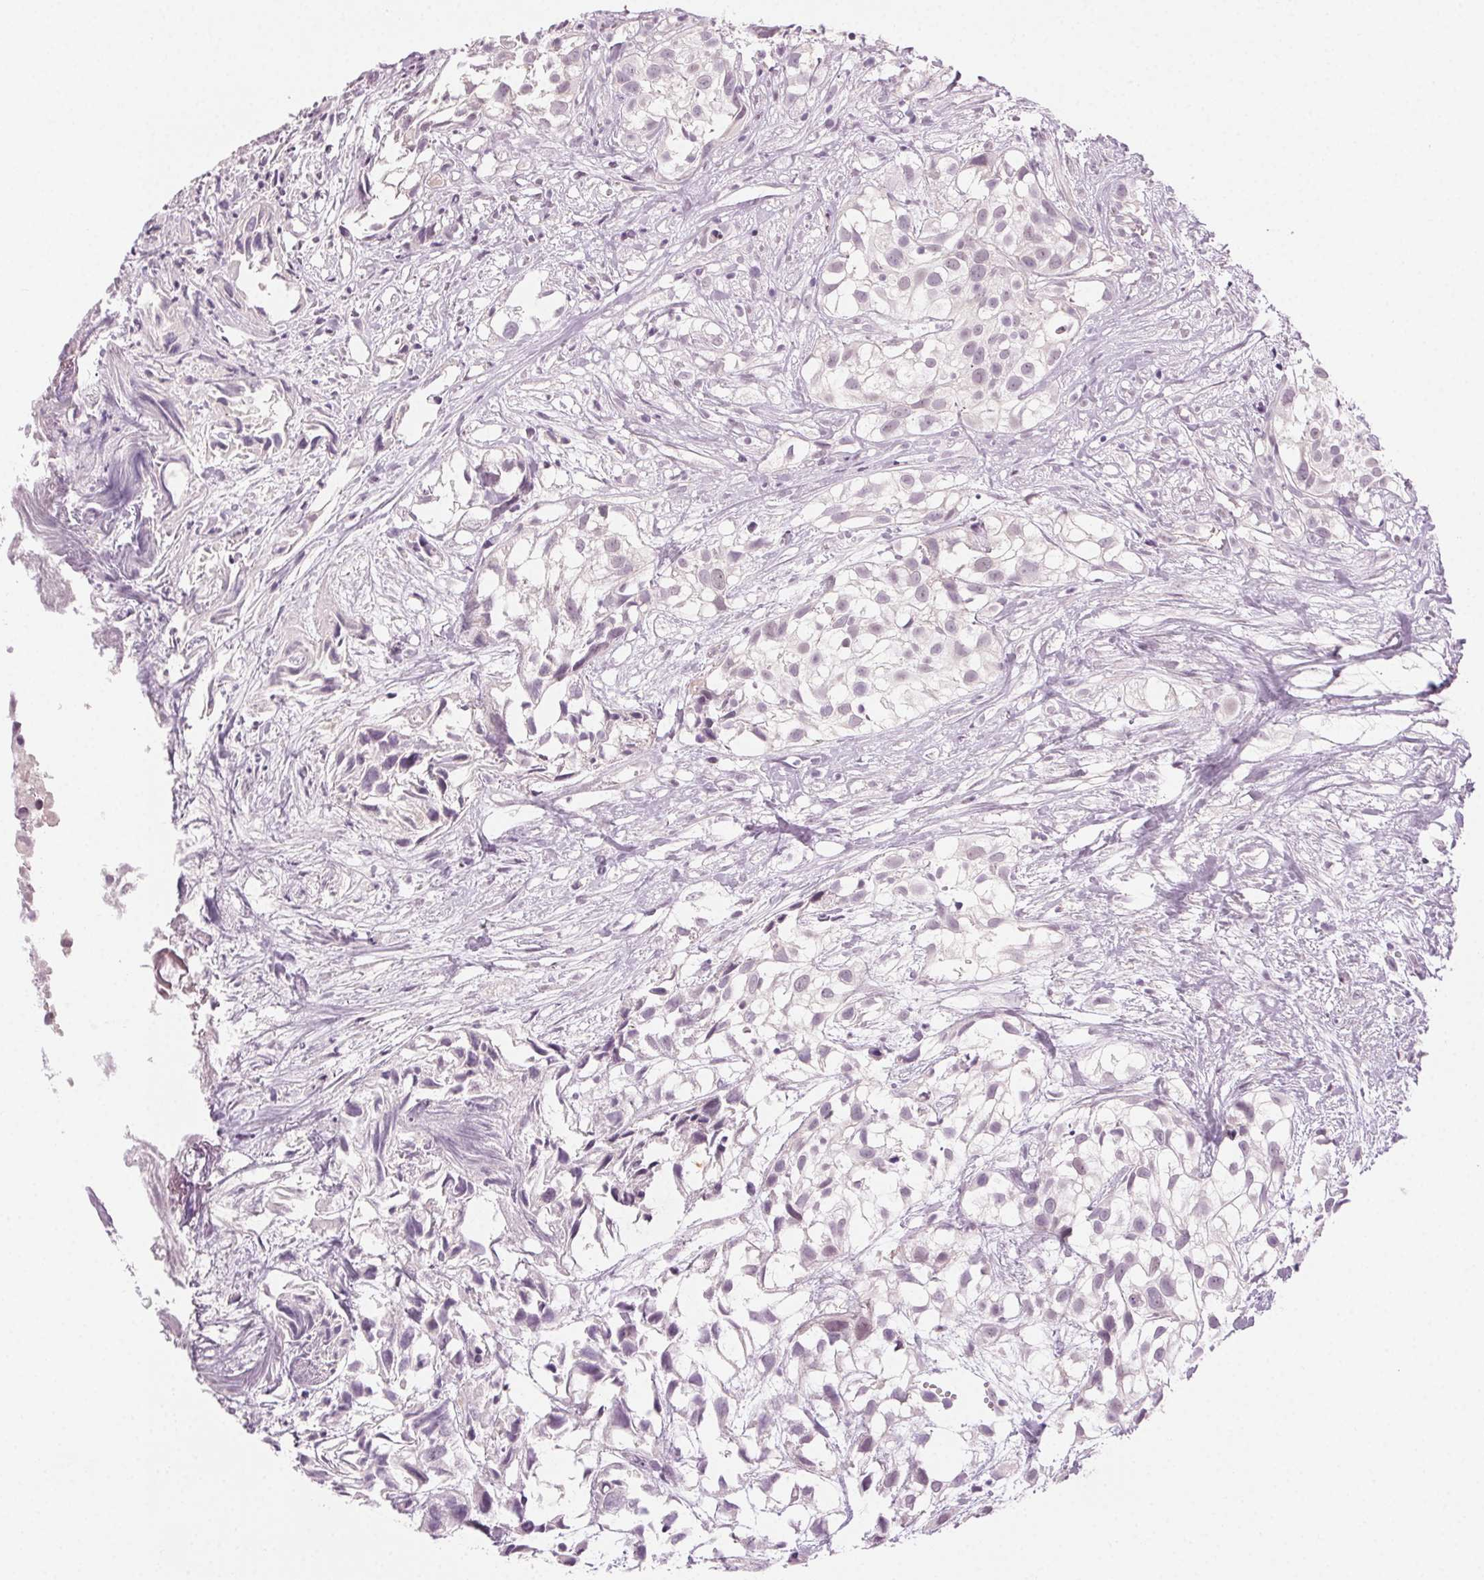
{"staining": {"intensity": "negative", "quantity": "none", "location": "none"}, "tissue": "urothelial cancer", "cell_type": "Tumor cells", "image_type": "cancer", "snomed": [{"axis": "morphology", "description": "Urothelial carcinoma, High grade"}, {"axis": "topography", "description": "Urinary bladder"}], "caption": "This is a histopathology image of immunohistochemistry (IHC) staining of high-grade urothelial carcinoma, which shows no staining in tumor cells.", "gene": "HSF5", "patient": {"sex": "male", "age": 56}}